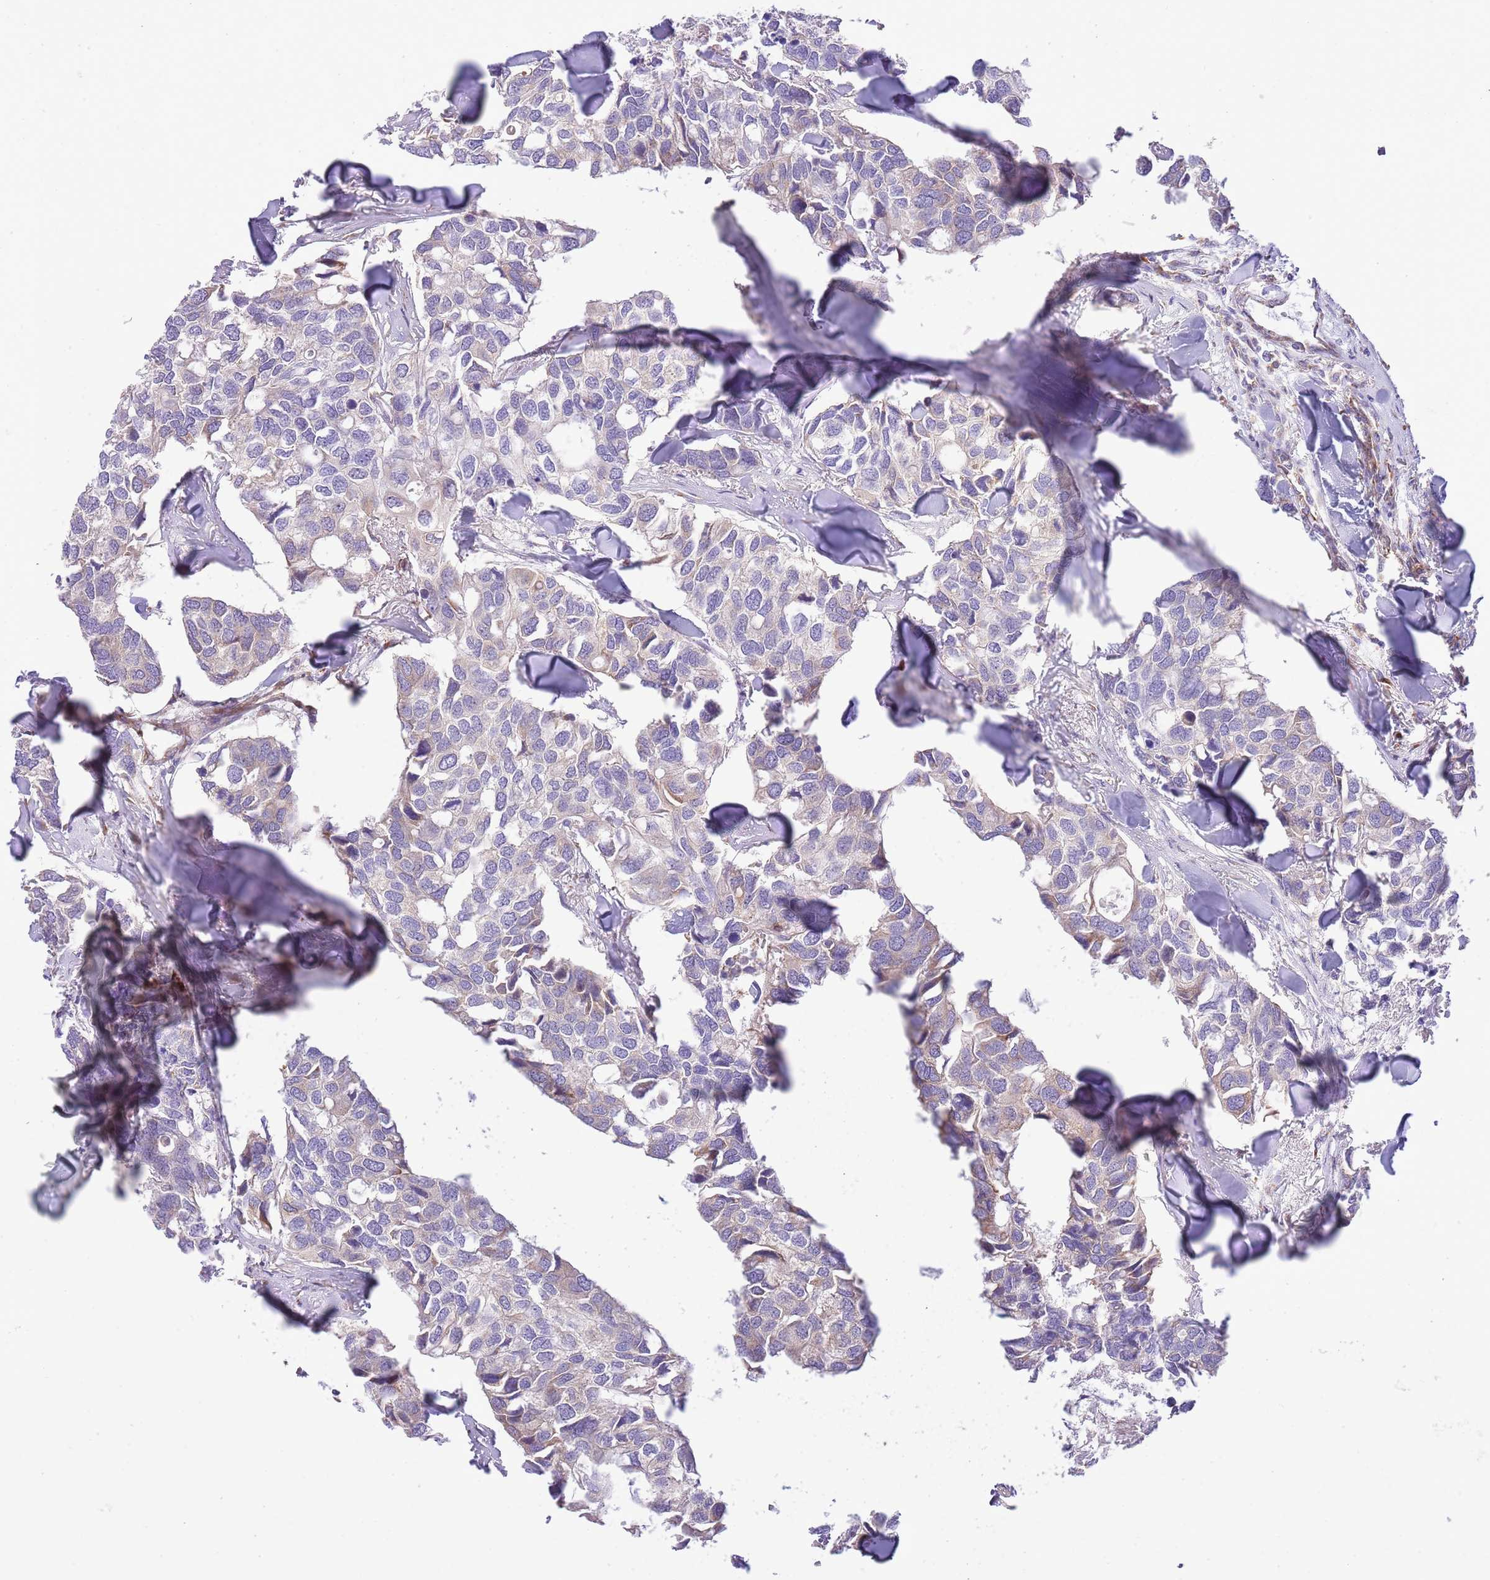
{"staining": {"intensity": "weak", "quantity": "<25%", "location": "cytoplasmic/membranous"}, "tissue": "breast cancer", "cell_type": "Tumor cells", "image_type": "cancer", "snomed": [{"axis": "morphology", "description": "Duct carcinoma"}, {"axis": "topography", "description": "Breast"}], "caption": "Immunohistochemistry image of breast cancer stained for a protein (brown), which exhibits no positivity in tumor cells.", "gene": "DAND5", "patient": {"sex": "female", "age": 83}}